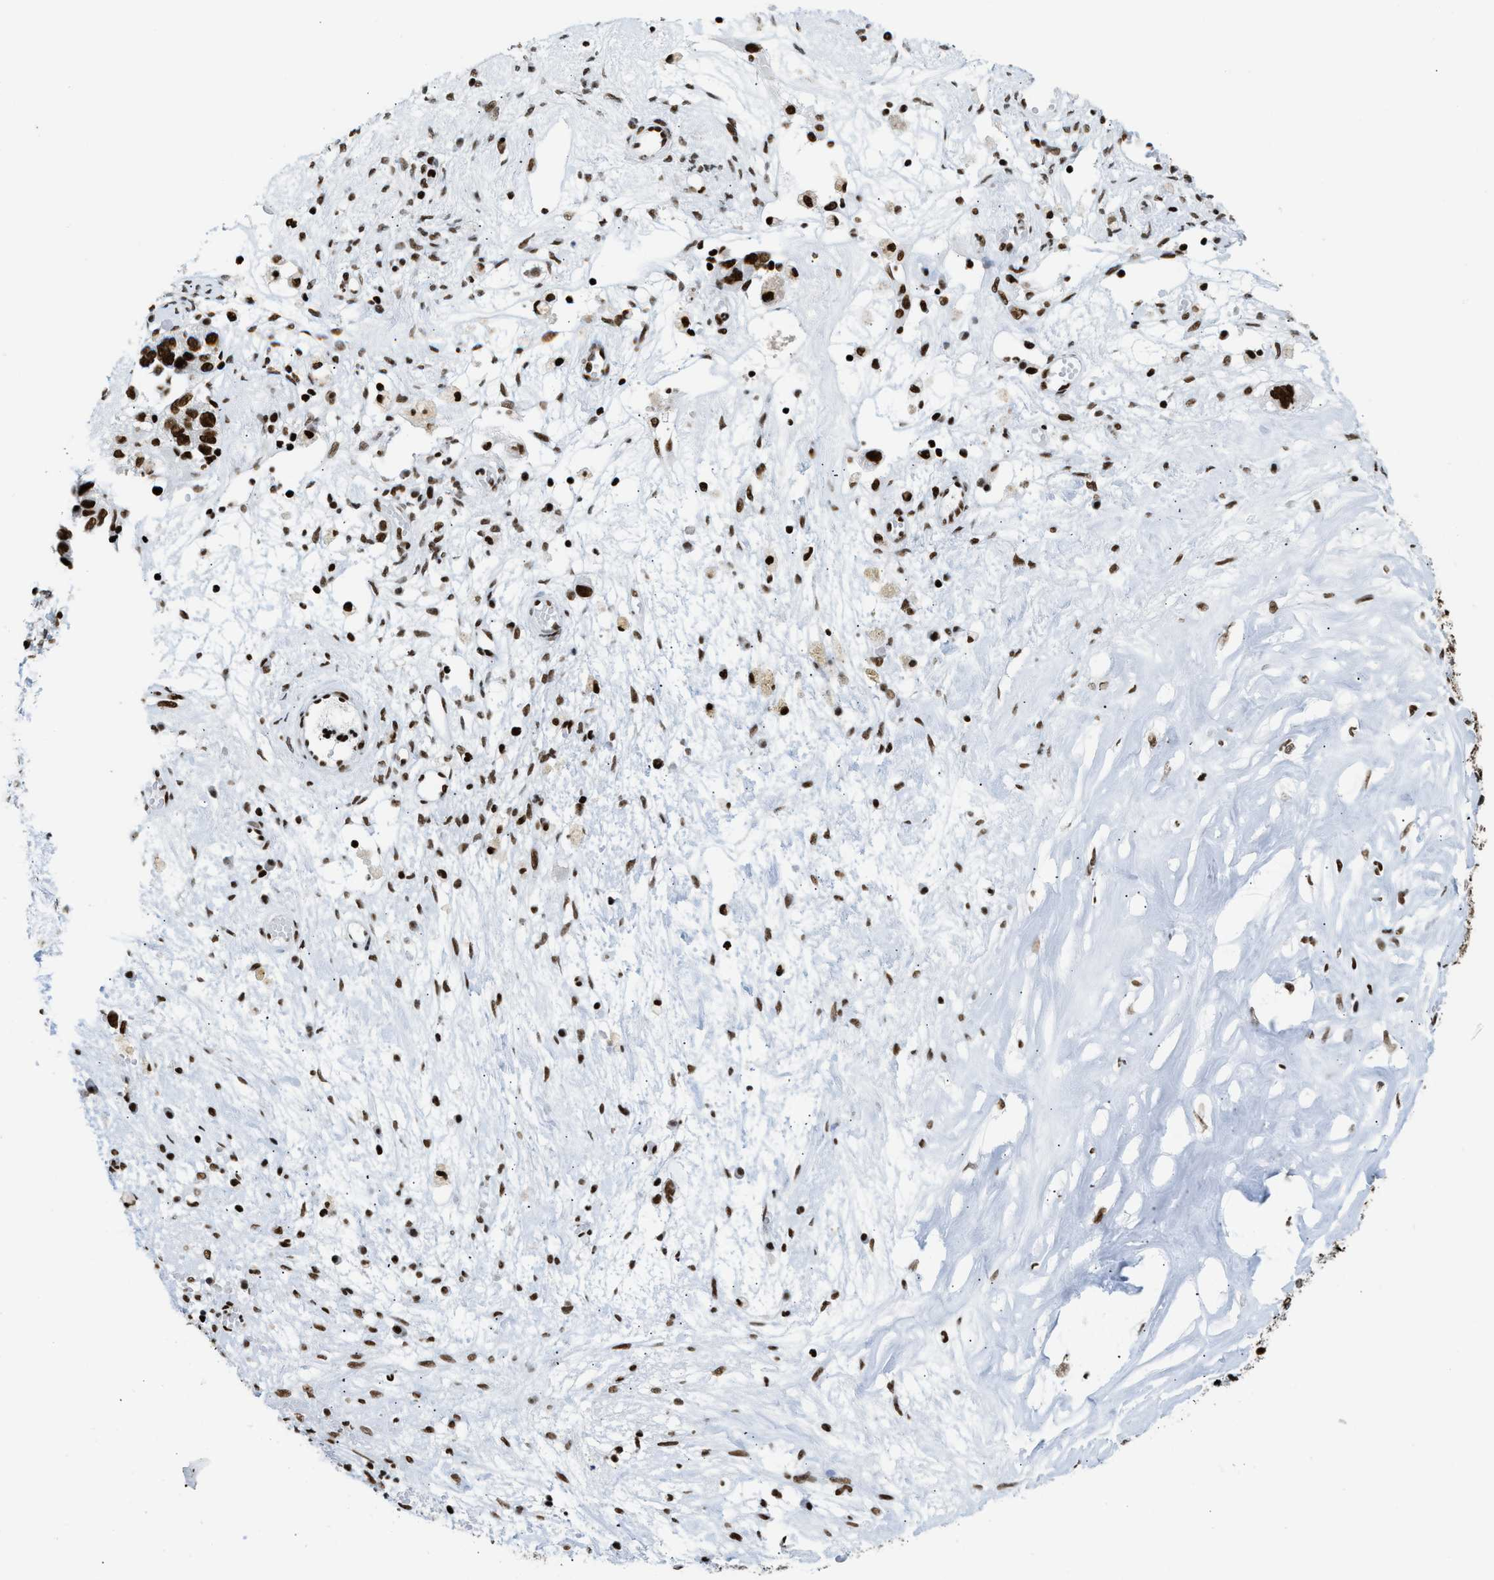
{"staining": {"intensity": "strong", "quantity": ">75%", "location": "nuclear"}, "tissue": "ovarian cancer", "cell_type": "Tumor cells", "image_type": "cancer", "snomed": [{"axis": "morphology", "description": "Carcinoma, NOS"}, {"axis": "morphology", "description": "Cystadenocarcinoma, serous, NOS"}, {"axis": "topography", "description": "Ovary"}], "caption": "Brown immunohistochemical staining in ovarian cancer (carcinoma) reveals strong nuclear positivity in approximately >75% of tumor cells. The staining was performed using DAB (3,3'-diaminobenzidine) to visualize the protein expression in brown, while the nuclei were stained in blue with hematoxylin (Magnification: 20x).", "gene": "PIF1", "patient": {"sex": "female", "age": 69}}